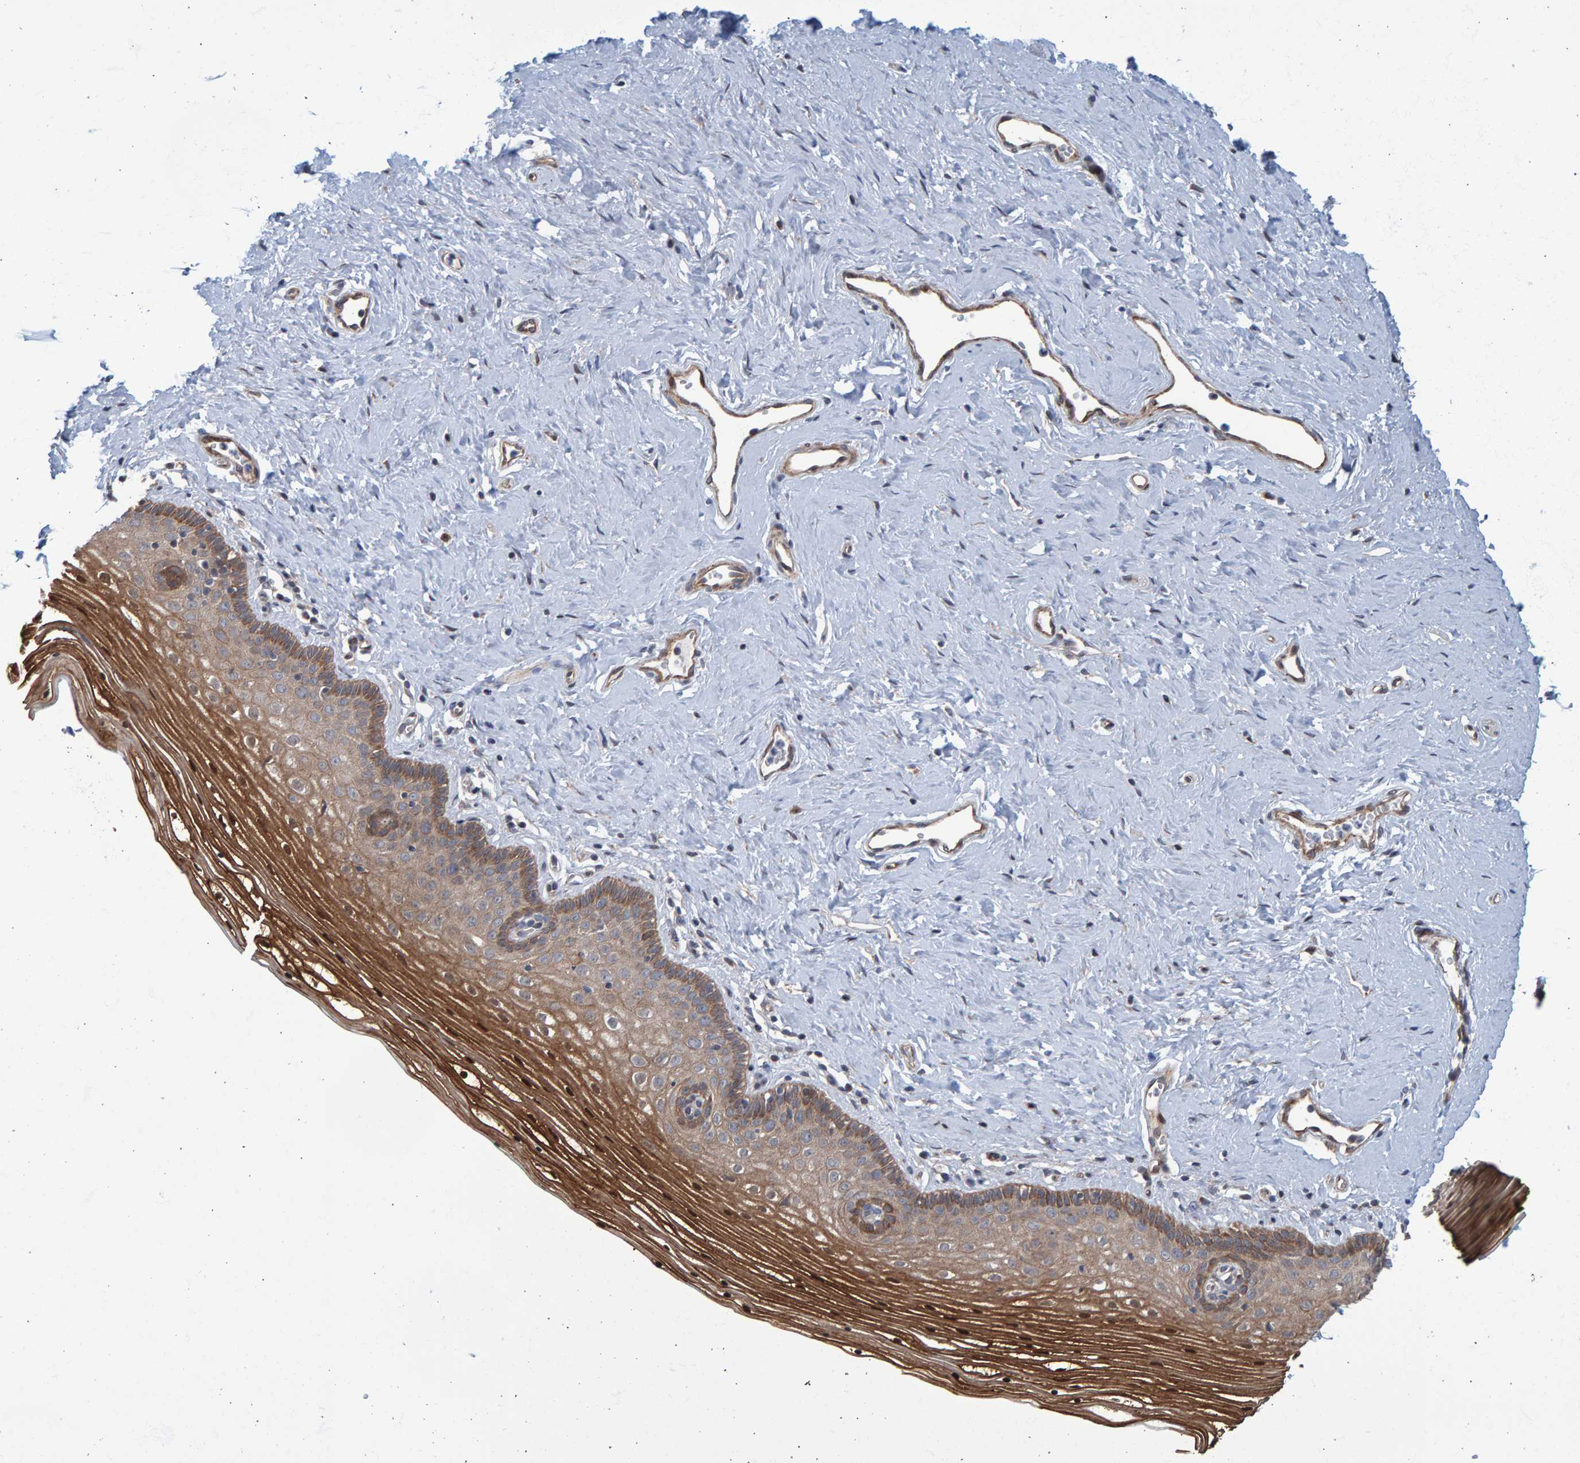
{"staining": {"intensity": "moderate", "quantity": ">75%", "location": "cytoplasmic/membranous,nuclear"}, "tissue": "vagina", "cell_type": "Squamous epithelial cells", "image_type": "normal", "snomed": [{"axis": "morphology", "description": "Normal tissue, NOS"}, {"axis": "topography", "description": "Vagina"}], "caption": "Immunohistochemical staining of benign human vagina demonstrates medium levels of moderate cytoplasmic/membranous,nuclear staining in approximately >75% of squamous epithelial cells.", "gene": "LRBA", "patient": {"sex": "female", "age": 32}}